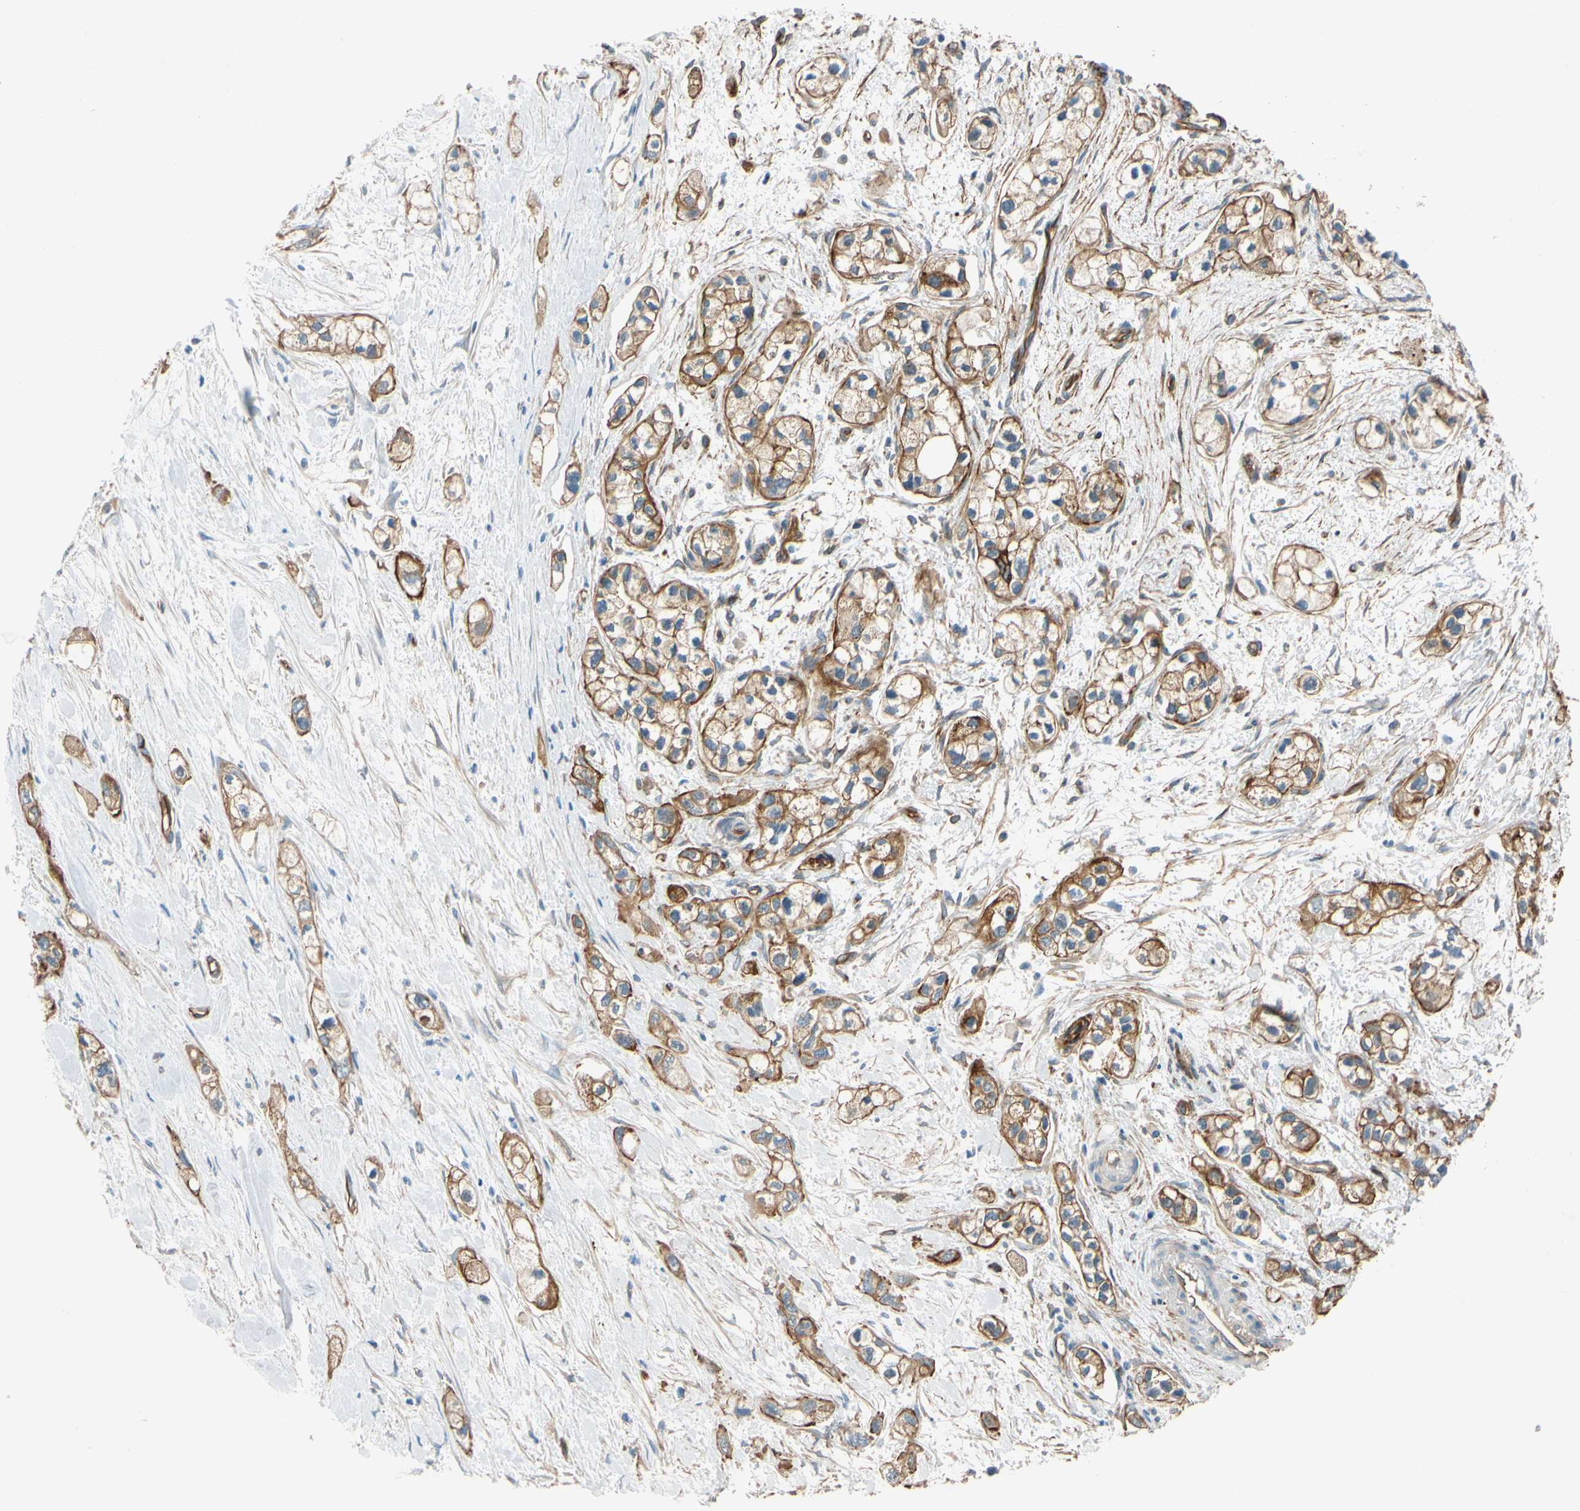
{"staining": {"intensity": "moderate", "quantity": ">75%", "location": "cytoplasmic/membranous"}, "tissue": "pancreatic cancer", "cell_type": "Tumor cells", "image_type": "cancer", "snomed": [{"axis": "morphology", "description": "Adenocarcinoma, NOS"}, {"axis": "topography", "description": "Pancreas"}], "caption": "There is medium levels of moderate cytoplasmic/membranous expression in tumor cells of pancreatic adenocarcinoma, as demonstrated by immunohistochemical staining (brown color).", "gene": "SPTAN1", "patient": {"sex": "male", "age": 74}}